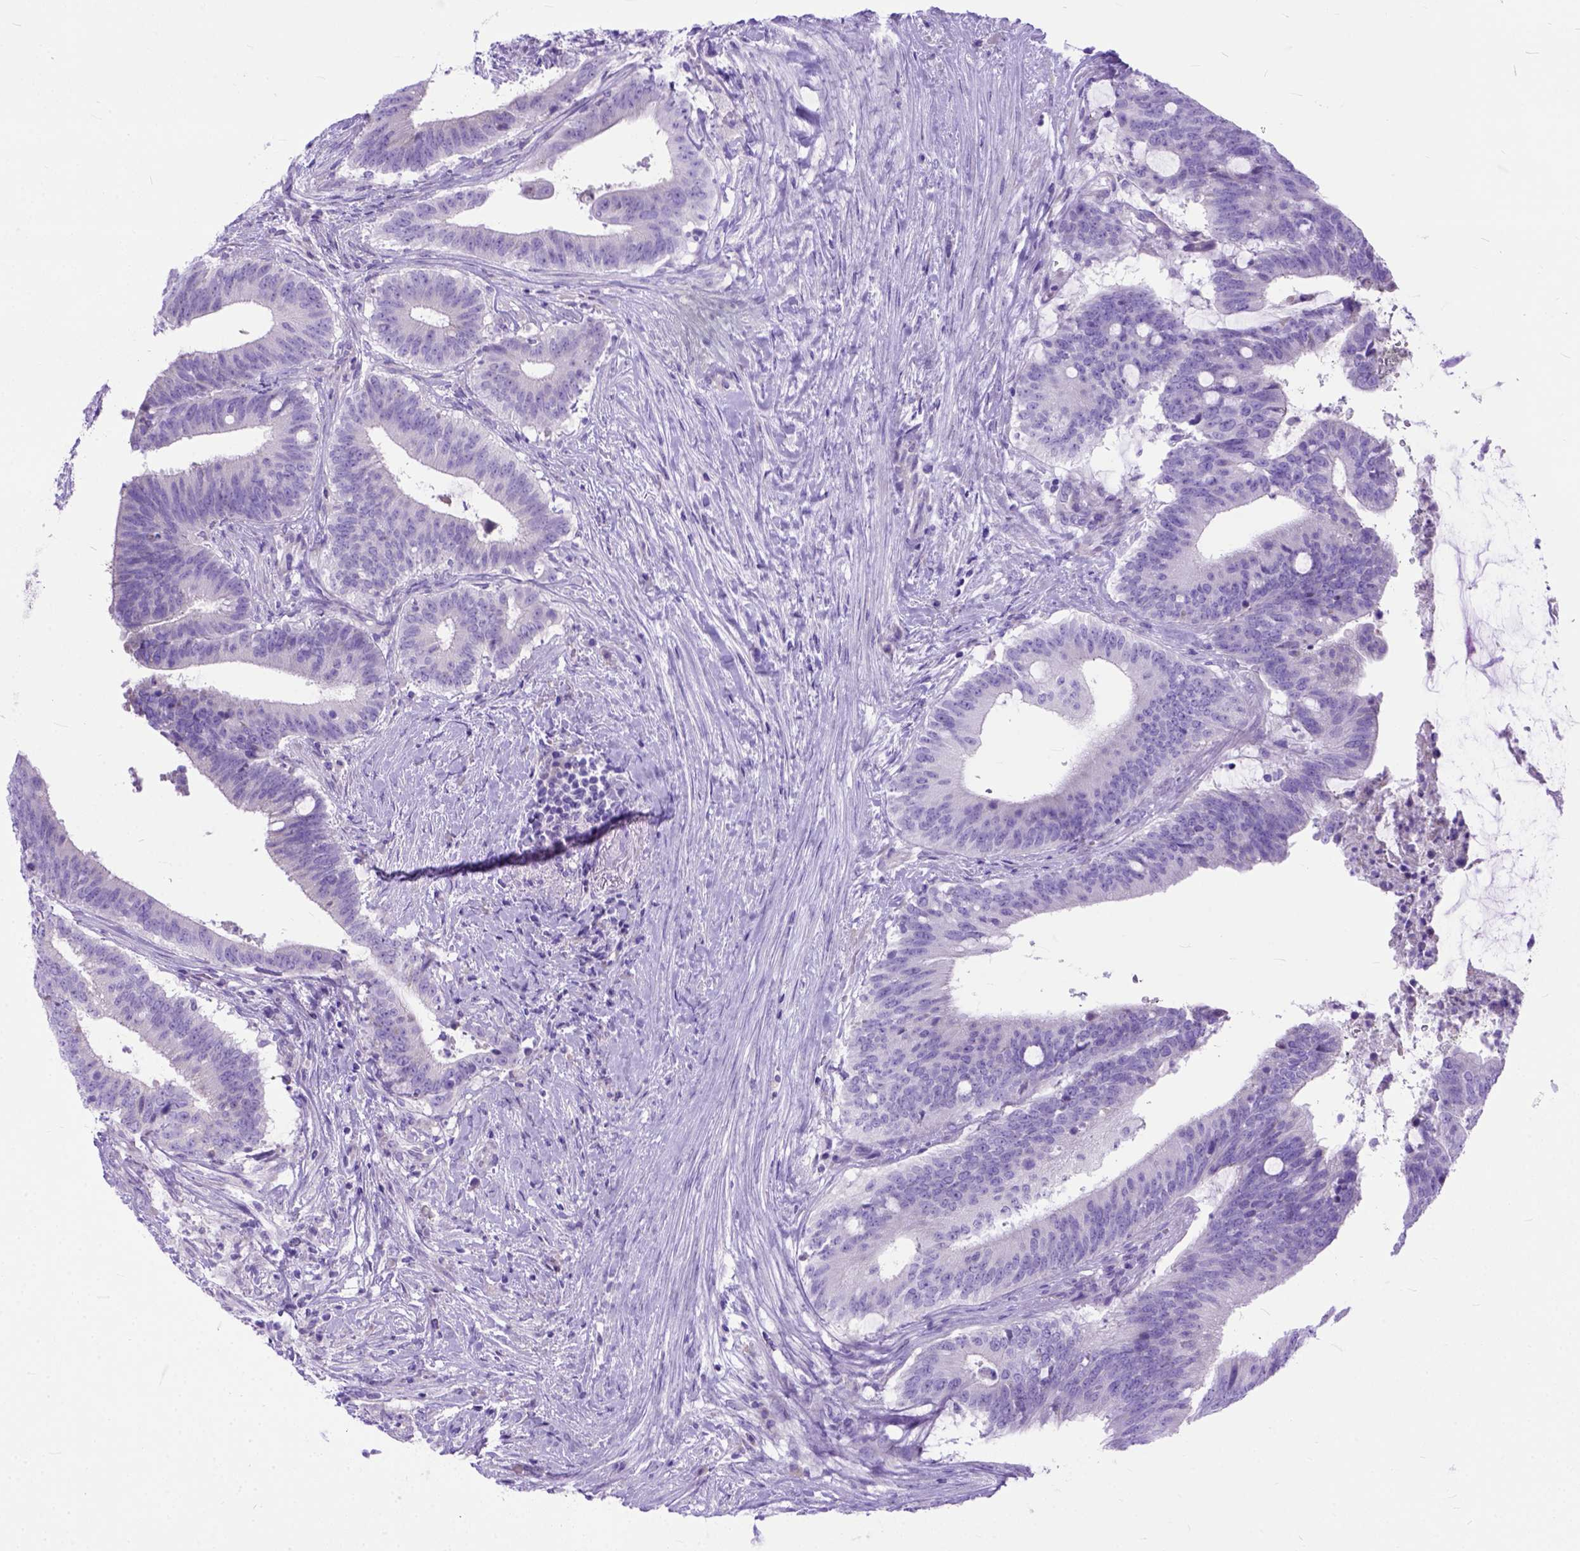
{"staining": {"intensity": "negative", "quantity": "none", "location": "none"}, "tissue": "colorectal cancer", "cell_type": "Tumor cells", "image_type": "cancer", "snomed": [{"axis": "morphology", "description": "Adenocarcinoma, NOS"}, {"axis": "topography", "description": "Colon"}], "caption": "Micrograph shows no significant protein expression in tumor cells of colorectal cancer.", "gene": "ODAD3", "patient": {"sex": "female", "age": 43}}